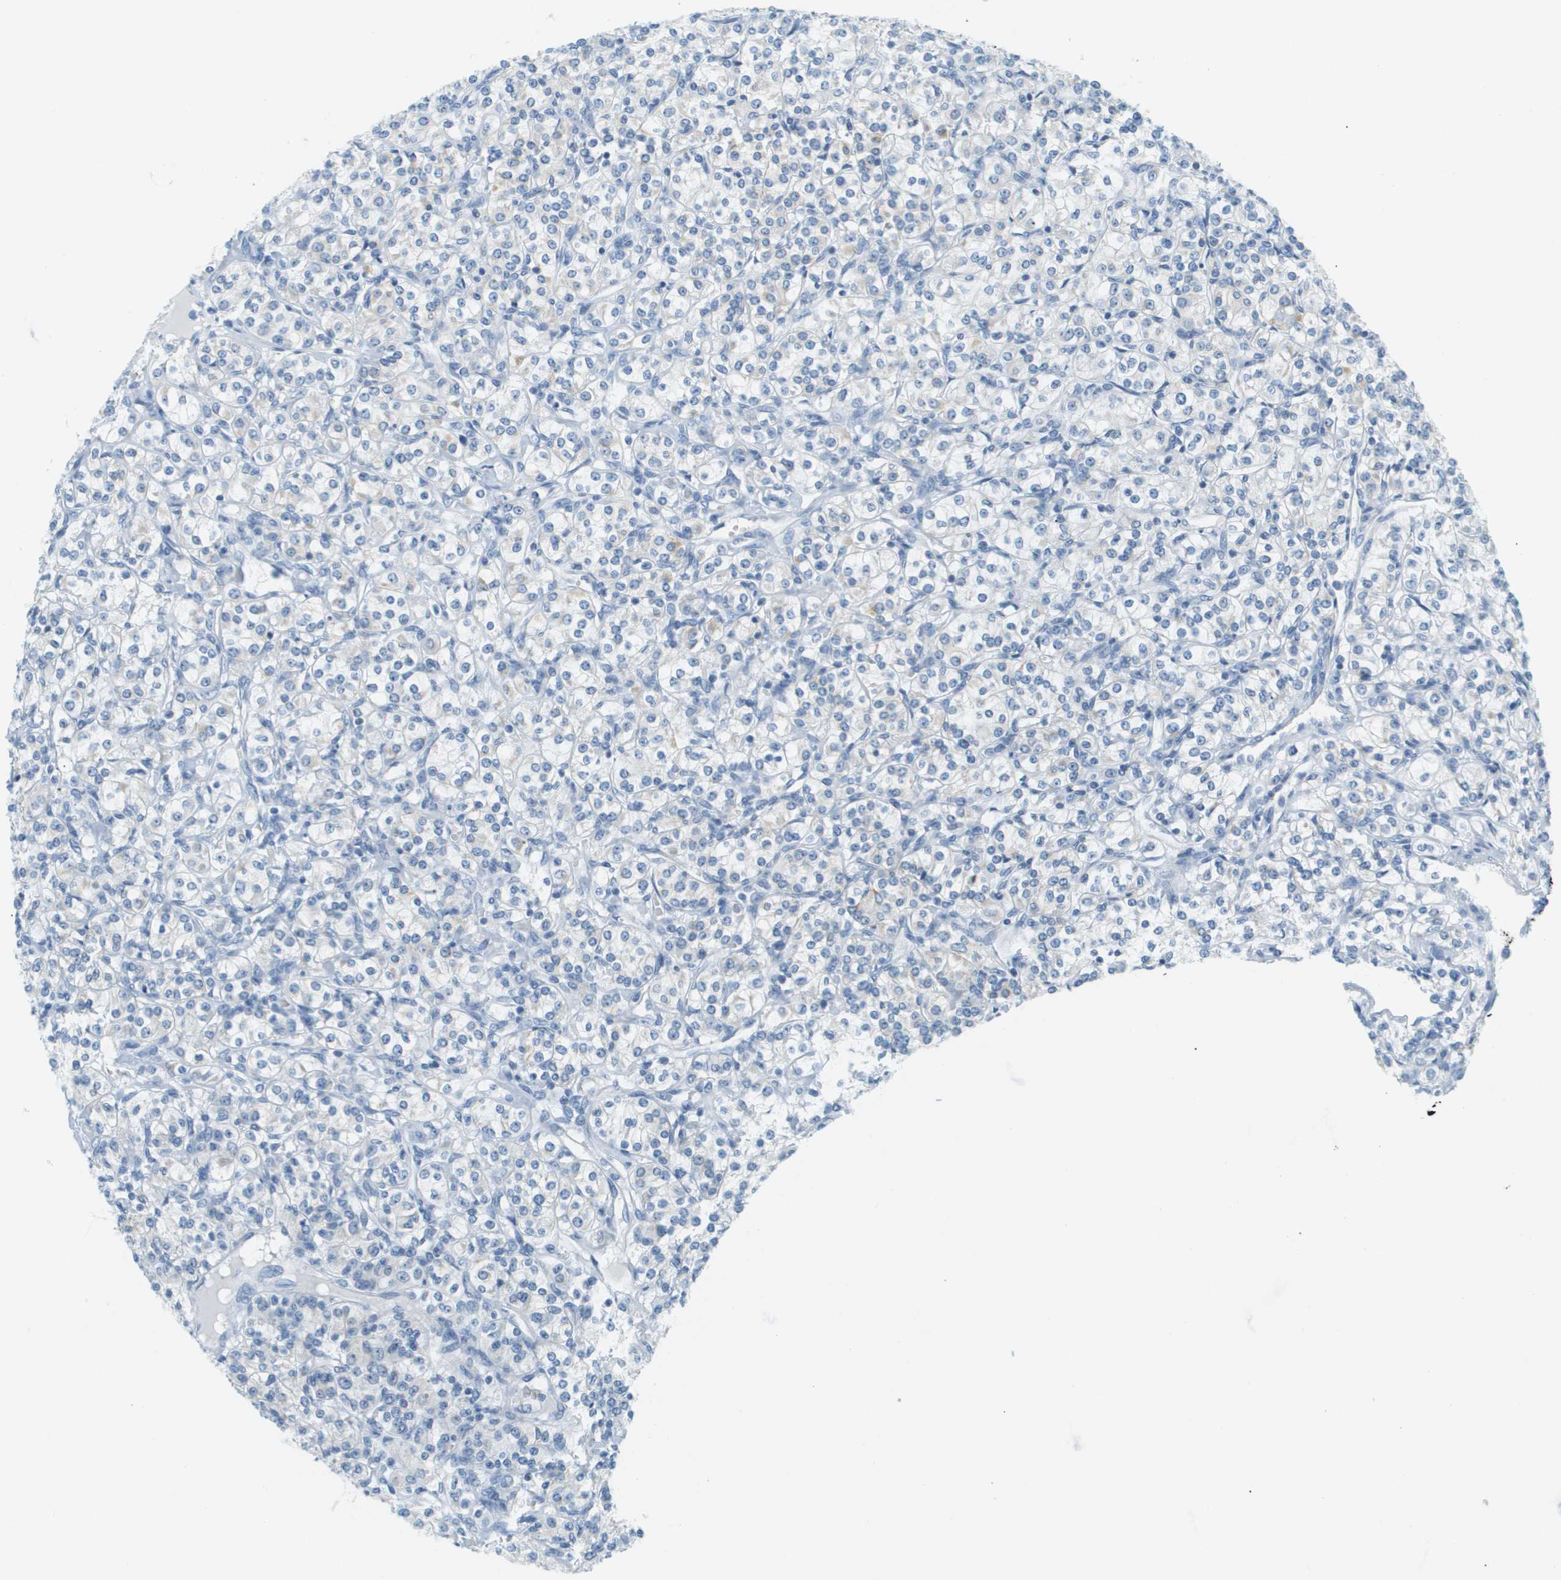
{"staining": {"intensity": "negative", "quantity": "none", "location": "none"}, "tissue": "renal cancer", "cell_type": "Tumor cells", "image_type": "cancer", "snomed": [{"axis": "morphology", "description": "Adenocarcinoma, NOS"}, {"axis": "topography", "description": "Kidney"}], "caption": "Immunohistochemistry (IHC) of adenocarcinoma (renal) shows no staining in tumor cells.", "gene": "SMYD5", "patient": {"sex": "male", "age": 77}}